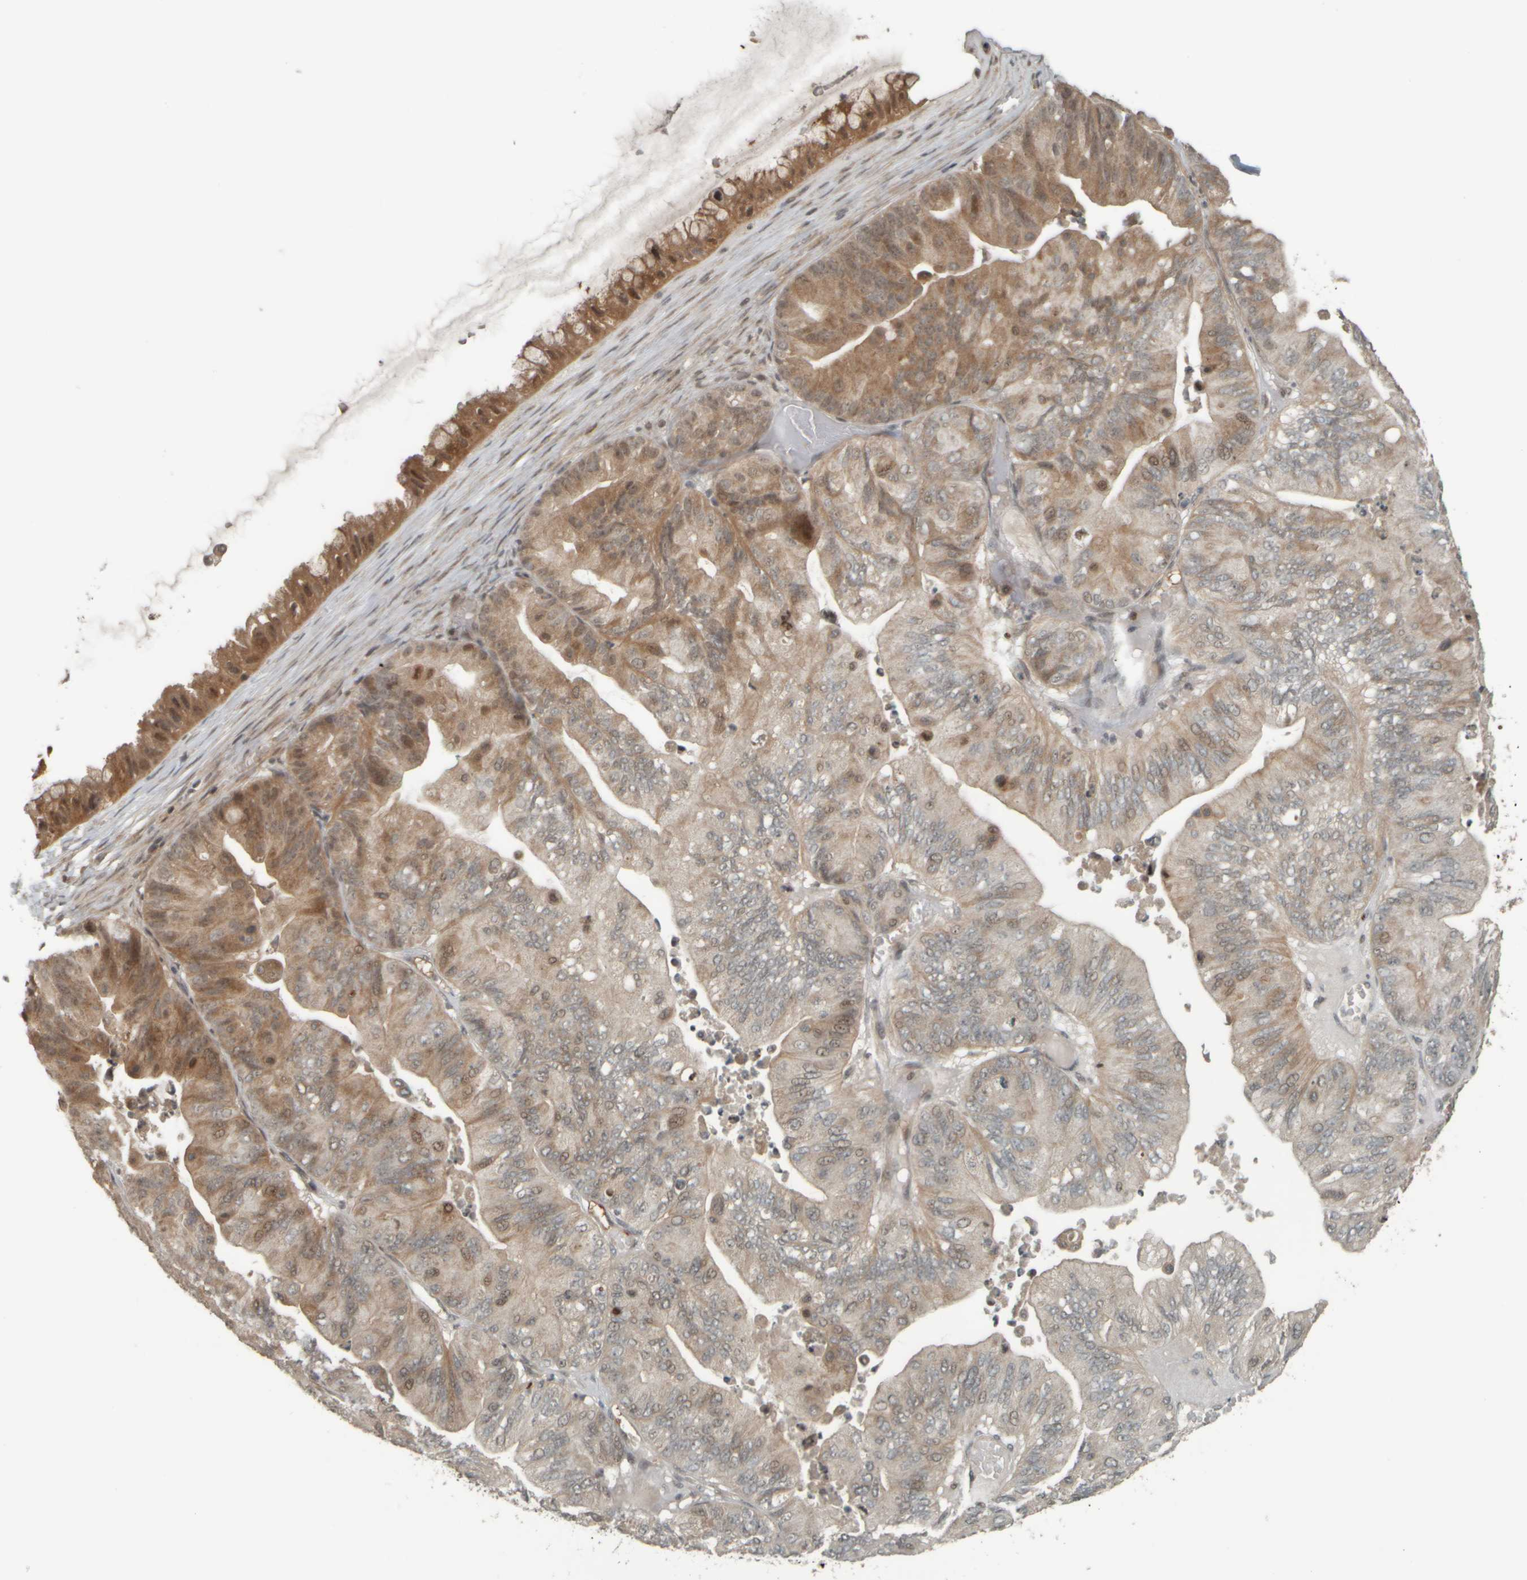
{"staining": {"intensity": "moderate", "quantity": "25%-75%", "location": "cytoplasmic/membranous,nuclear"}, "tissue": "ovarian cancer", "cell_type": "Tumor cells", "image_type": "cancer", "snomed": [{"axis": "morphology", "description": "Cystadenocarcinoma, mucinous, NOS"}, {"axis": "topography", "description": "Ovary"}], "caption": "Human mucinous cystadenocarcinoma (ovarian) stained with a protein marker exhibits moderate staining in tumor cells.", "gene": "NAPG", "patient": {"sex": "female", "age": 61}}